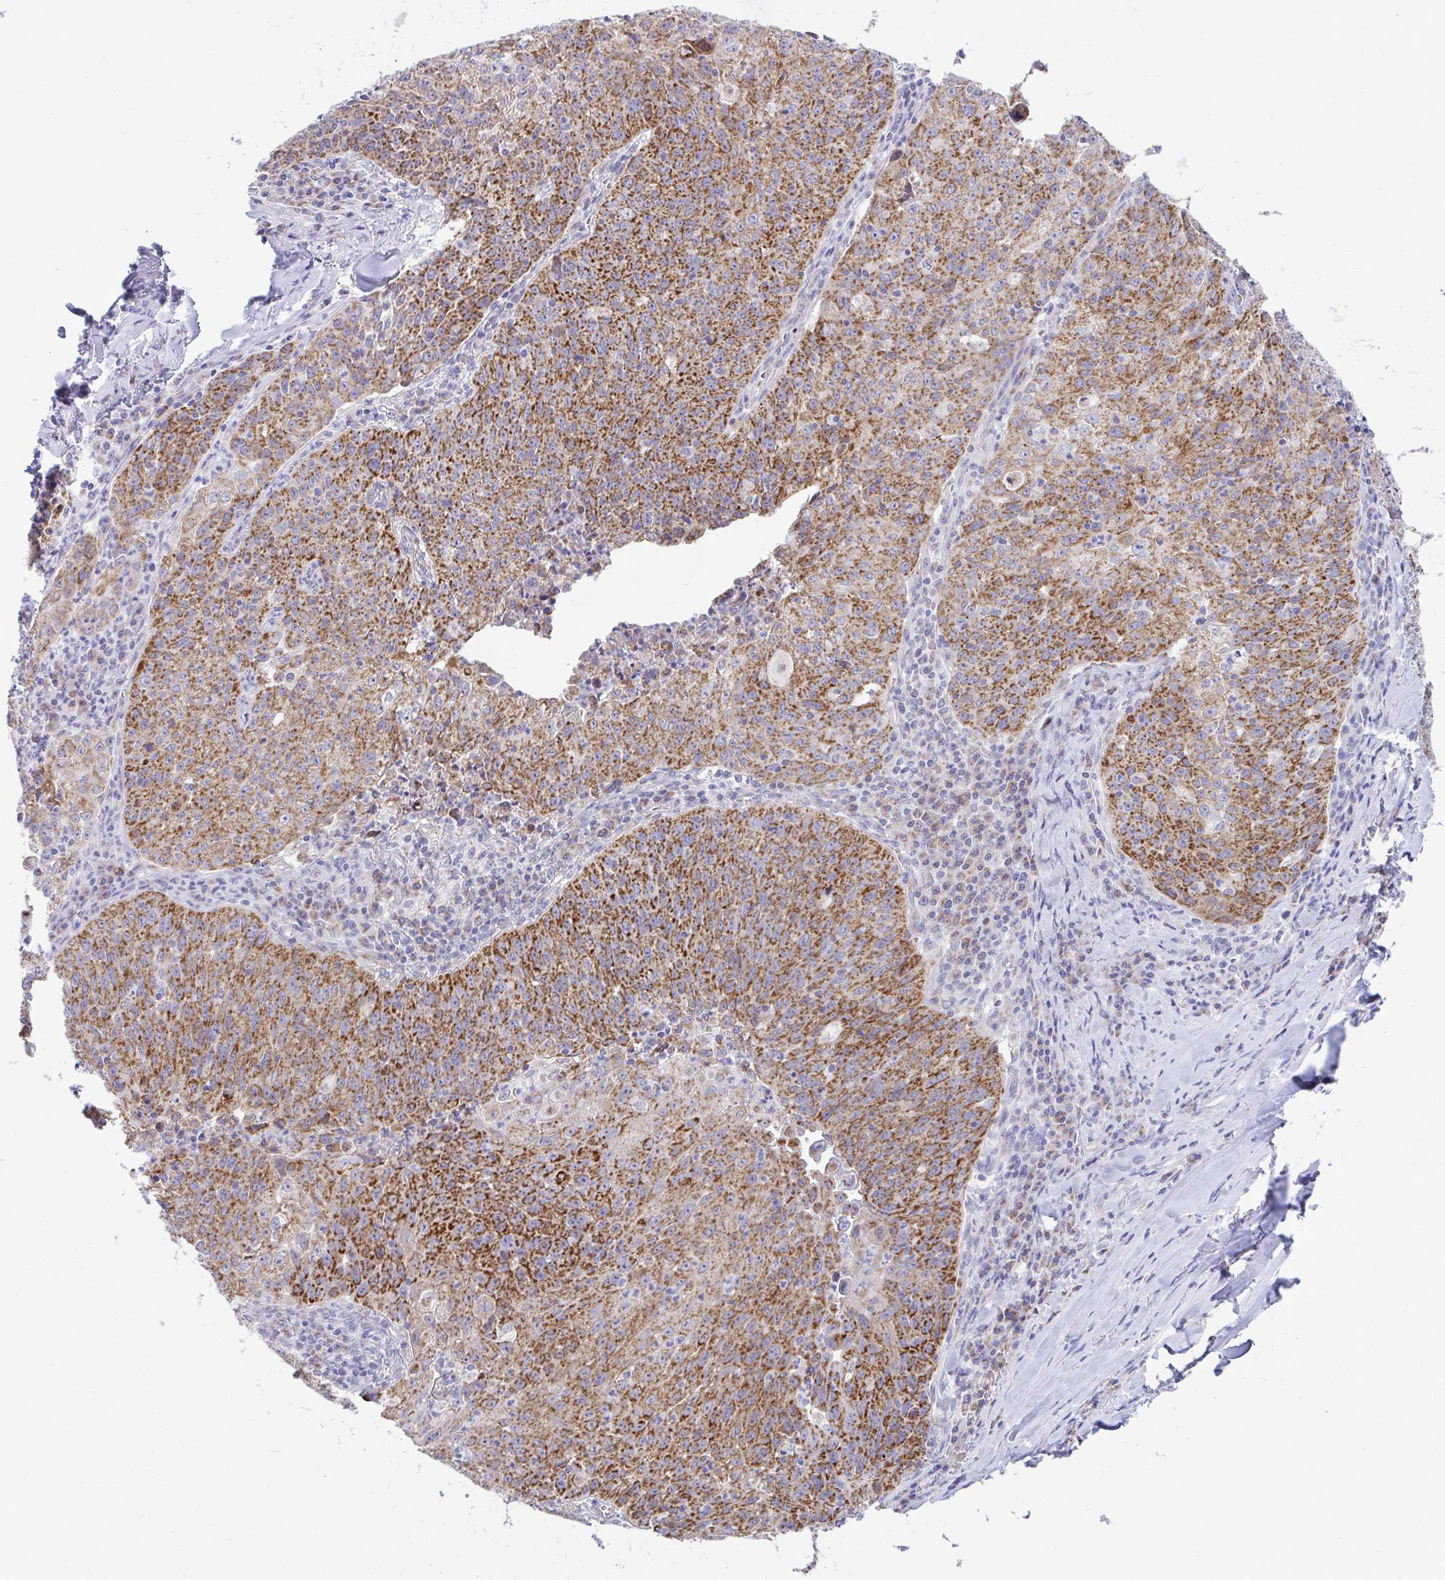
{"staining": {"intensity": "strong", "quantity": ">75%", "location": "cytoplasmic/membranous"}, "tissue": "lung cancer", "cell_type": "Tumor cells", "image_type": "cancer", "snomed": [{"axis": "morphology", "description": "Squamous cell carcinoma, NOS"}, {"axis": "morphology", "description": "Squamous cell carcinoma, metastatic, NOS"}, {"axis": "topography", "description": "Bronchus"}, {"axis": "topography", "description": "Lung"}], "caption": "Immunohistochemistry (IHC) staining of squamous cell carcinoma (lung), which reveals high levels of strong cytoplasmic/membranous expression in approximately >75% of tumor cells indicating strong cytoplasmic/membranous protein staining. The staining was performed using DAB (3,3'-diaminobenzidine) (brown) for protein detection and nuclei were counterstained in hematoxylin (blue).", "gene": "MRPL19", "patient": {"sex": "male", "age": 62}}